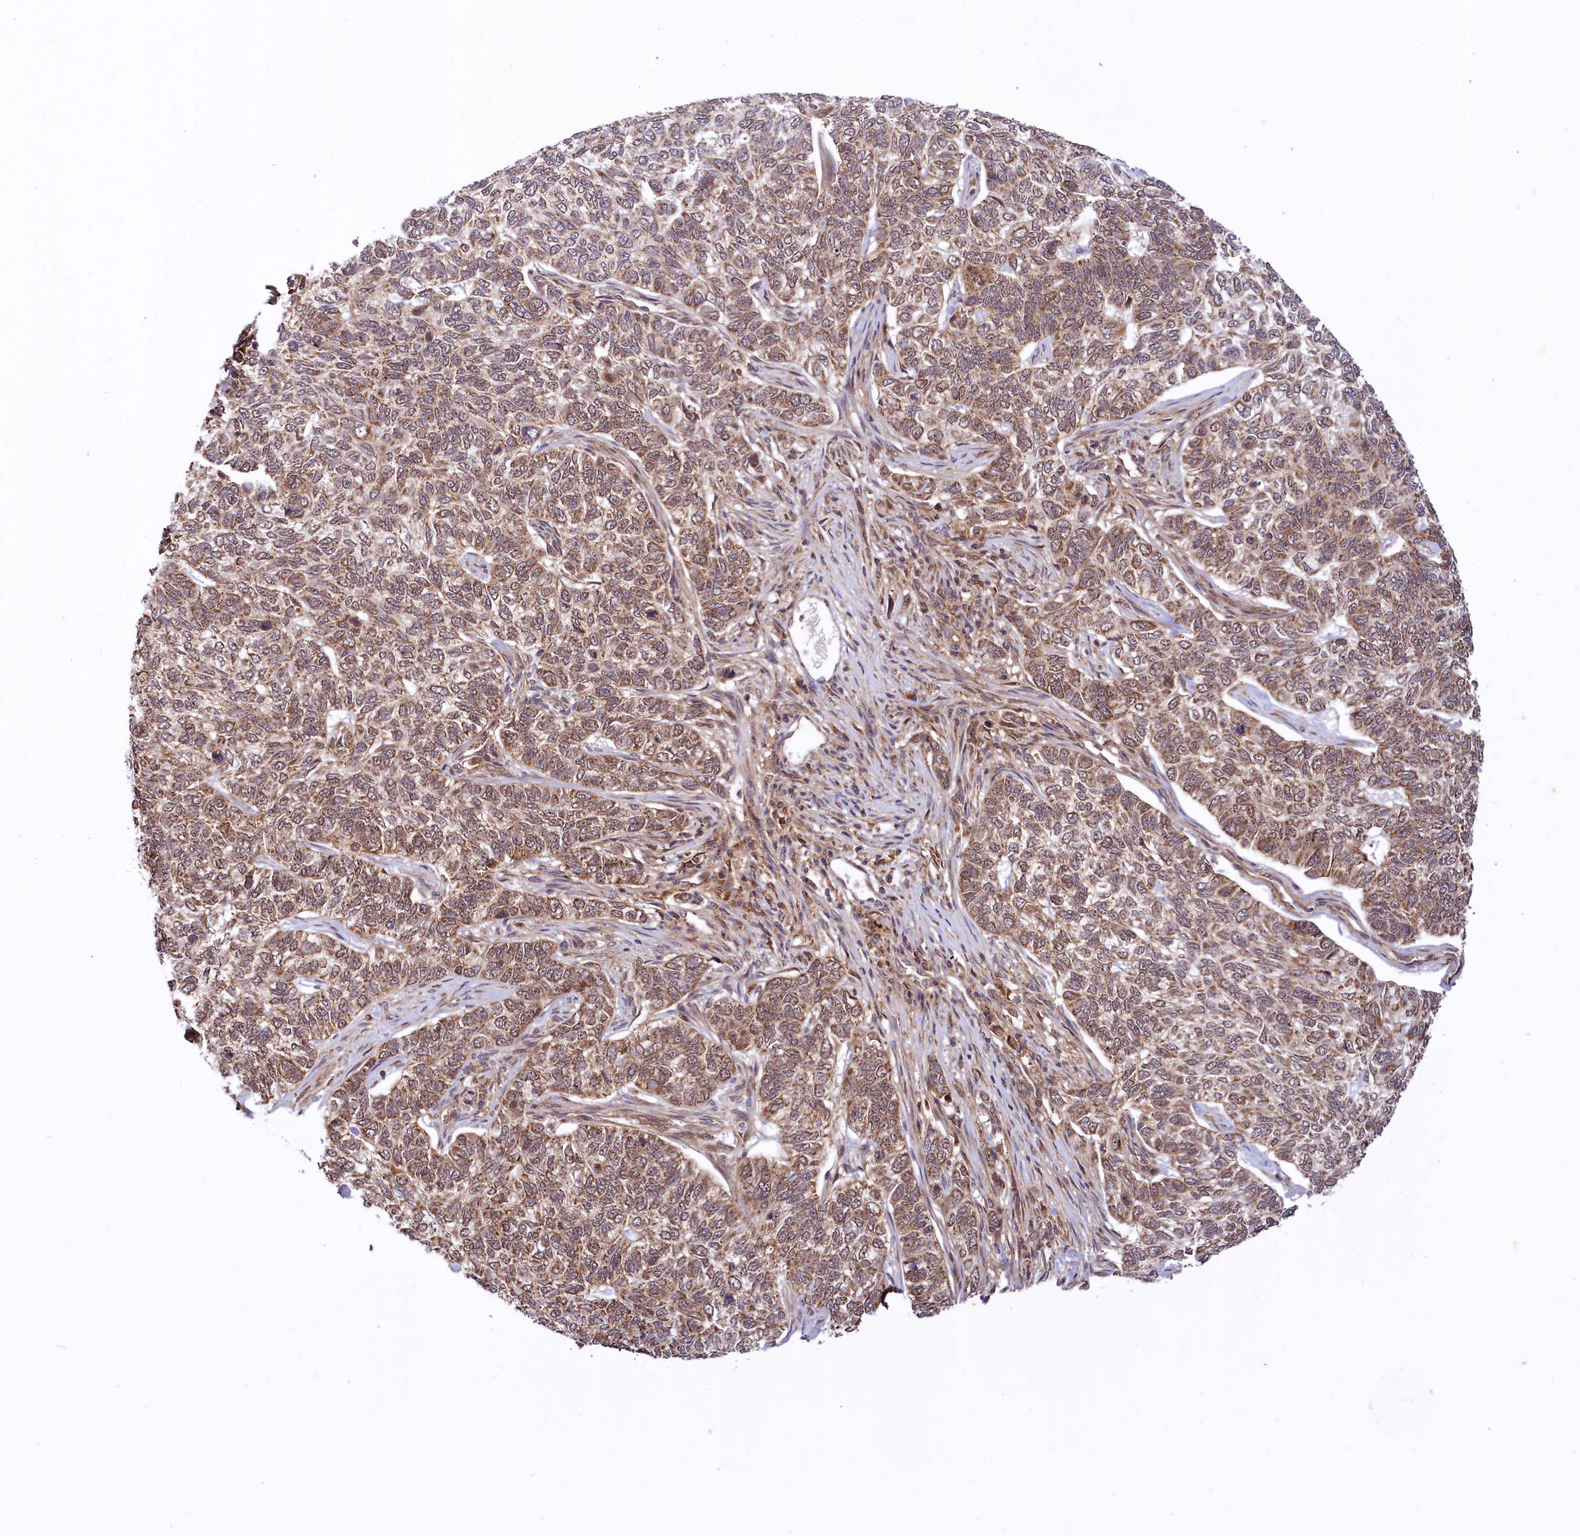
{"staining": {"intensity": "moderate", "quantity": ">75%", "location": "cytoplasmic/membranous,nuclear"}, "tissue": "skin cancer", "cell_type": "Tumor cells", "image_type": "cancer", "snomed": [{"axis": "morphology", "description": "Basal cell carcinoma"}, {"axis": "topography", "description": "Skin"}], "caption": "The immunohistochemical stain shows moderate cytoplasmic/membranous and nuclear expression in tumor cells of skin basal cell carcinoma tissue.", "gene": "UBE3A", "patient": {"sex": "female", "age": 65}}